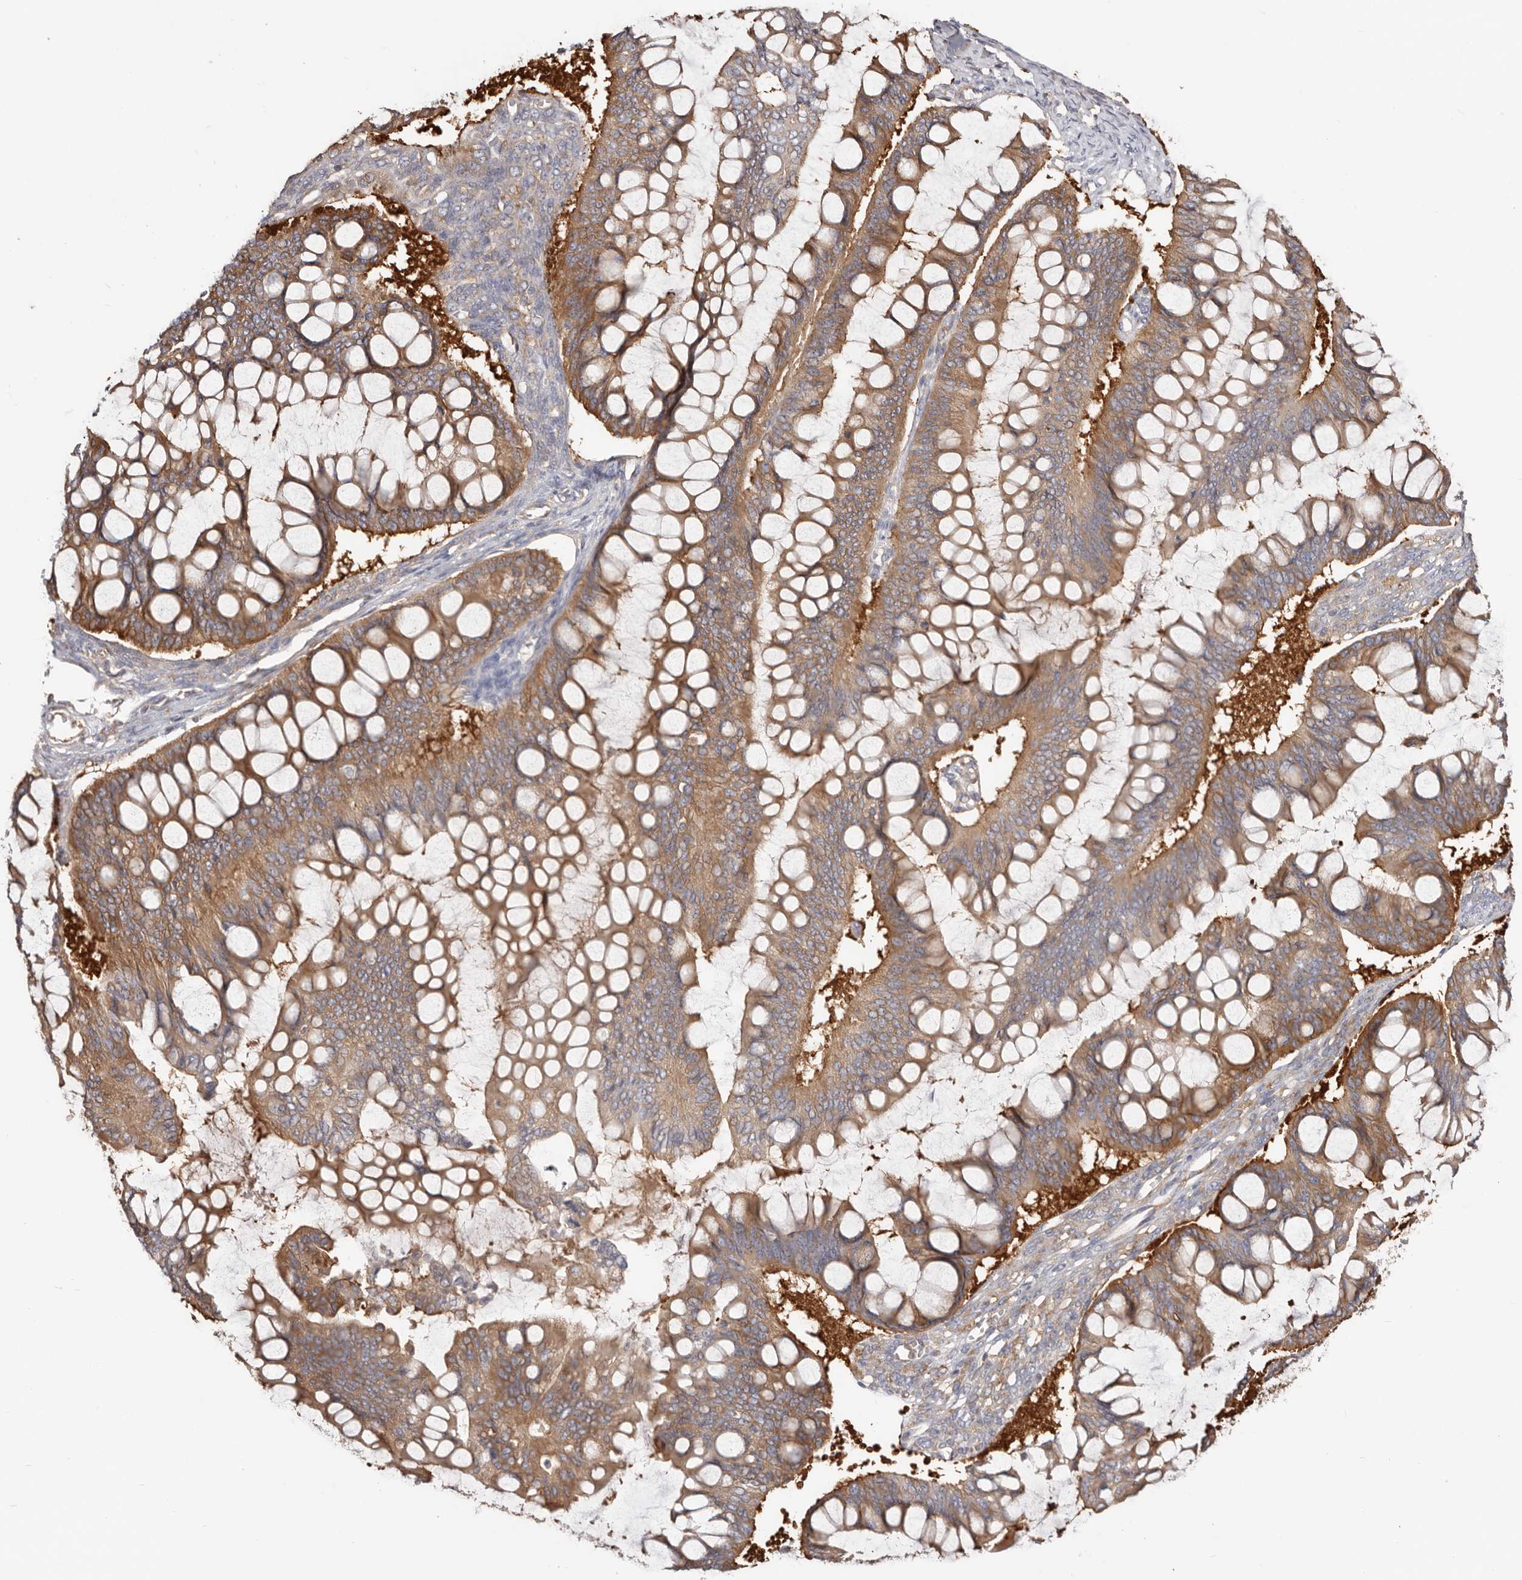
{"staining": {"intensity": "moderate", "quantity": ">75%", "location": "cytoplasmic/membranous"}, "tissue": "ovarian cancer", "cell_type": "Tumor cells", "image_type": "cancer", "snomed": [{"axis": "morphology", "description": "Cystadenocarcinoma, mucinous, NOS"}, {"axis": "topography", "description": "Ovary"}], "caption": "This histopathology image demonstrates immunohistochemistry (IHC) staining of ovarian mucinous cystadenocarcinoma, with medium moderate cytoplasmic/membranous positivity in about >75% of tumor cells.", "gene": "EPRS1", "patient": {"sex": "female", "age": 73}}